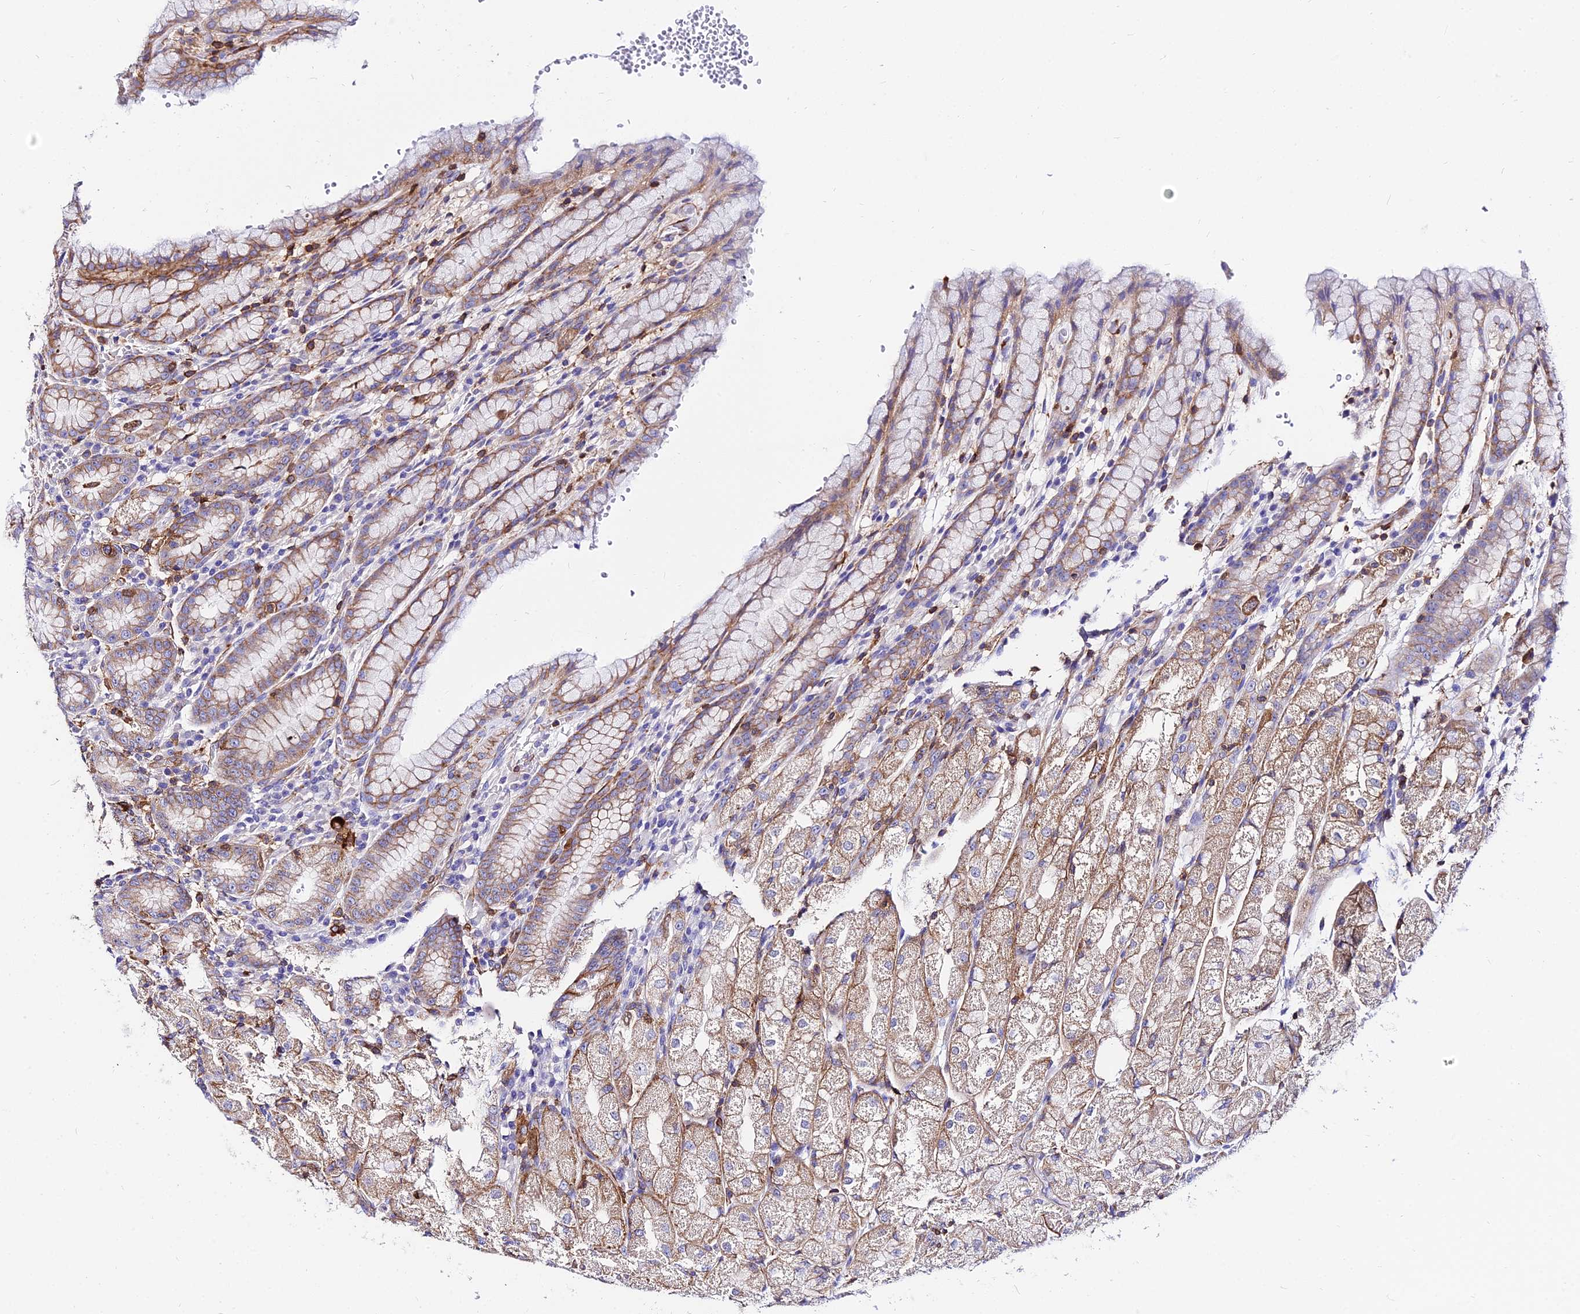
{"staining": {"intensity": "moderate", "quantity": ">75%", "location": "cytoplasmic/membranous"}, "tissue": "stomach", "cell_type": "Glandular cells", "image_type": "normal", "snomed": [{"axis": "morphology", "description": "Normal tissue, NOS"}, {"axis": "topography", "description": "Stomach, upper"}], "caption": "Immunohistochemical staining of benign stomach exhibits medium levels of moderate cytoplasmic/membranous expression in about >75% of glandular cells.", "gene": "CSRP1", "patient": {"sex": "male", "age": 52}}